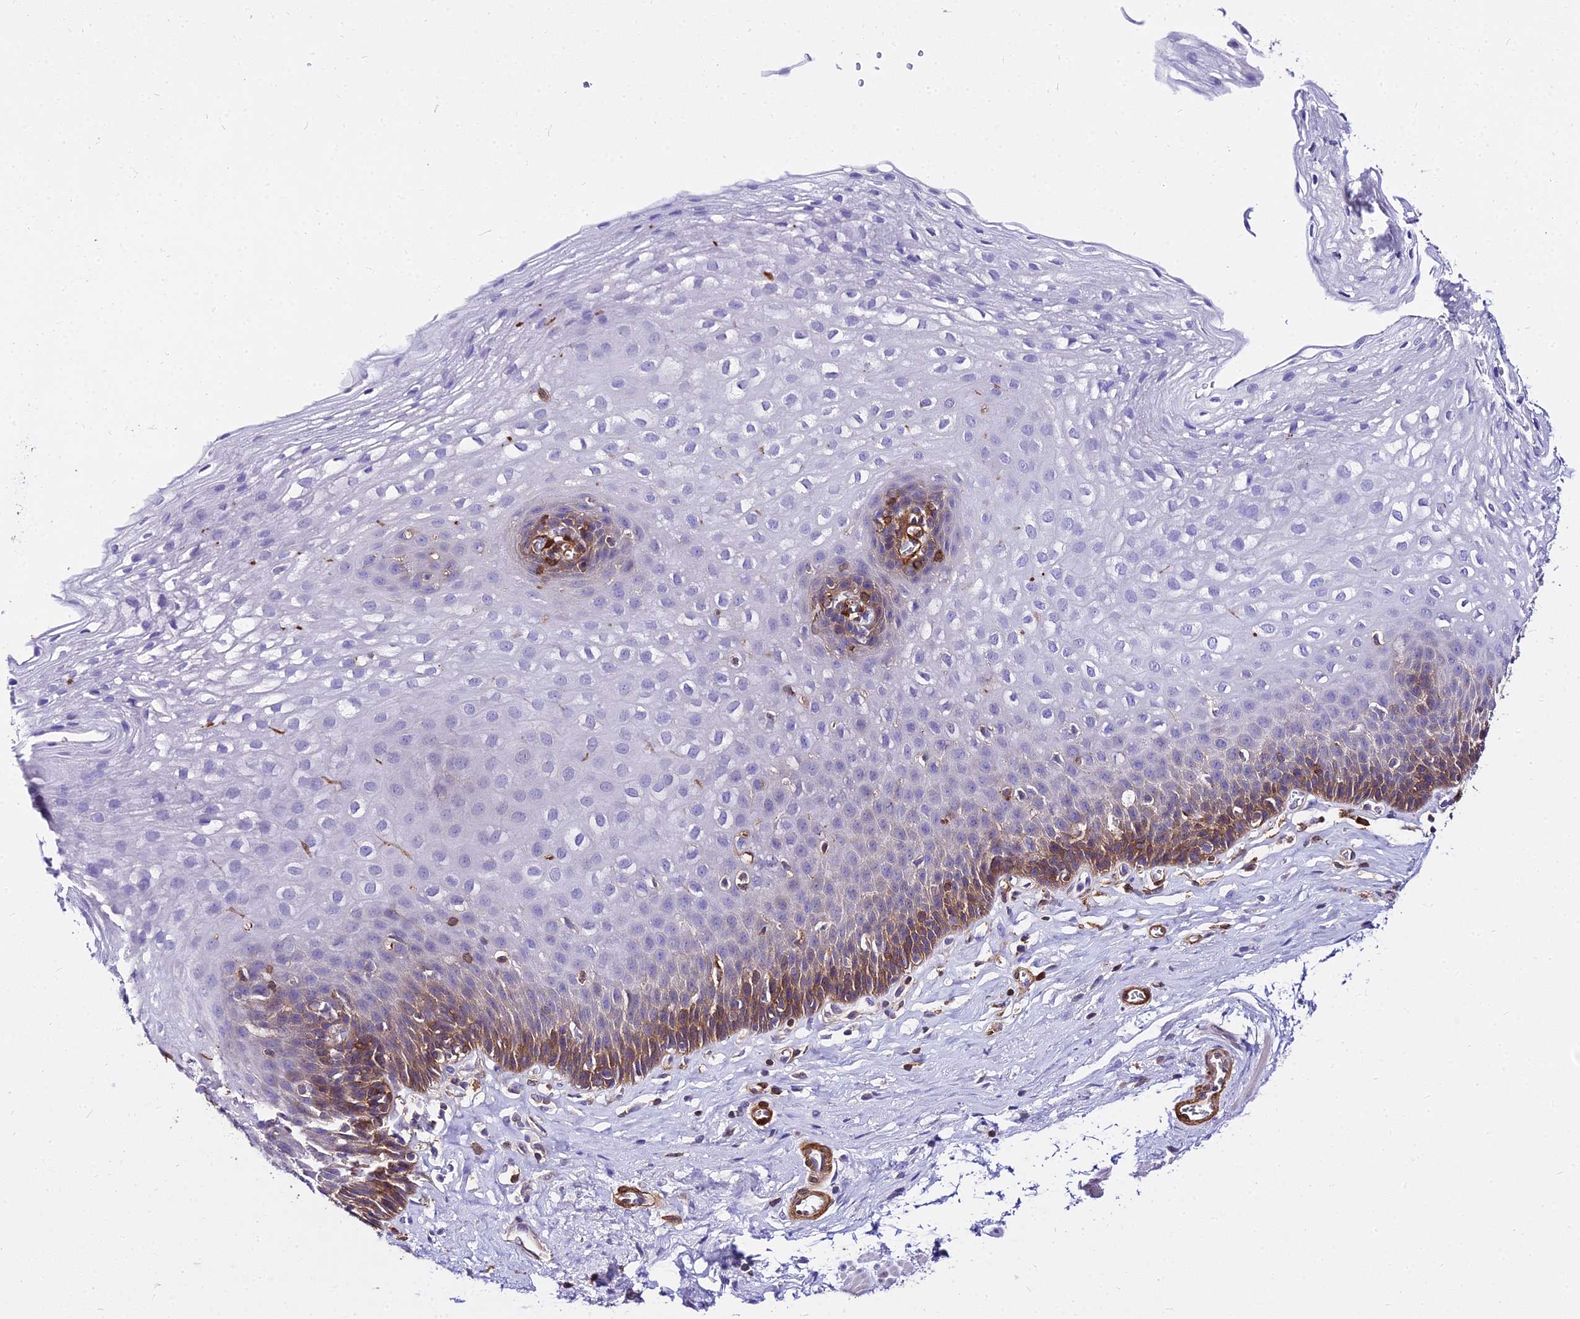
{"staining": {"intensity": "moderate", "quantity": "25%-75%", "location": "cytoplasmic/membranous"}, "tissue": "esophagus", "cell_type": "Squamous epithelial cells", "image_type": "normal", "snomed": [{"axis": "morphology", "description": "Normal tissue, NOS"}, {"axis": "topography", "description": "Esophagus"}], "caption": "An immunohistochemistry (IHC) photomicrograph of benign tissue is shown. Protein staining in brown highlights moderate cytoplasmic/membranous positivity in esophagus within squamous epithelial cells.", "gene": "CSRP1", "patient": {"sex": "female", "age": 66}}